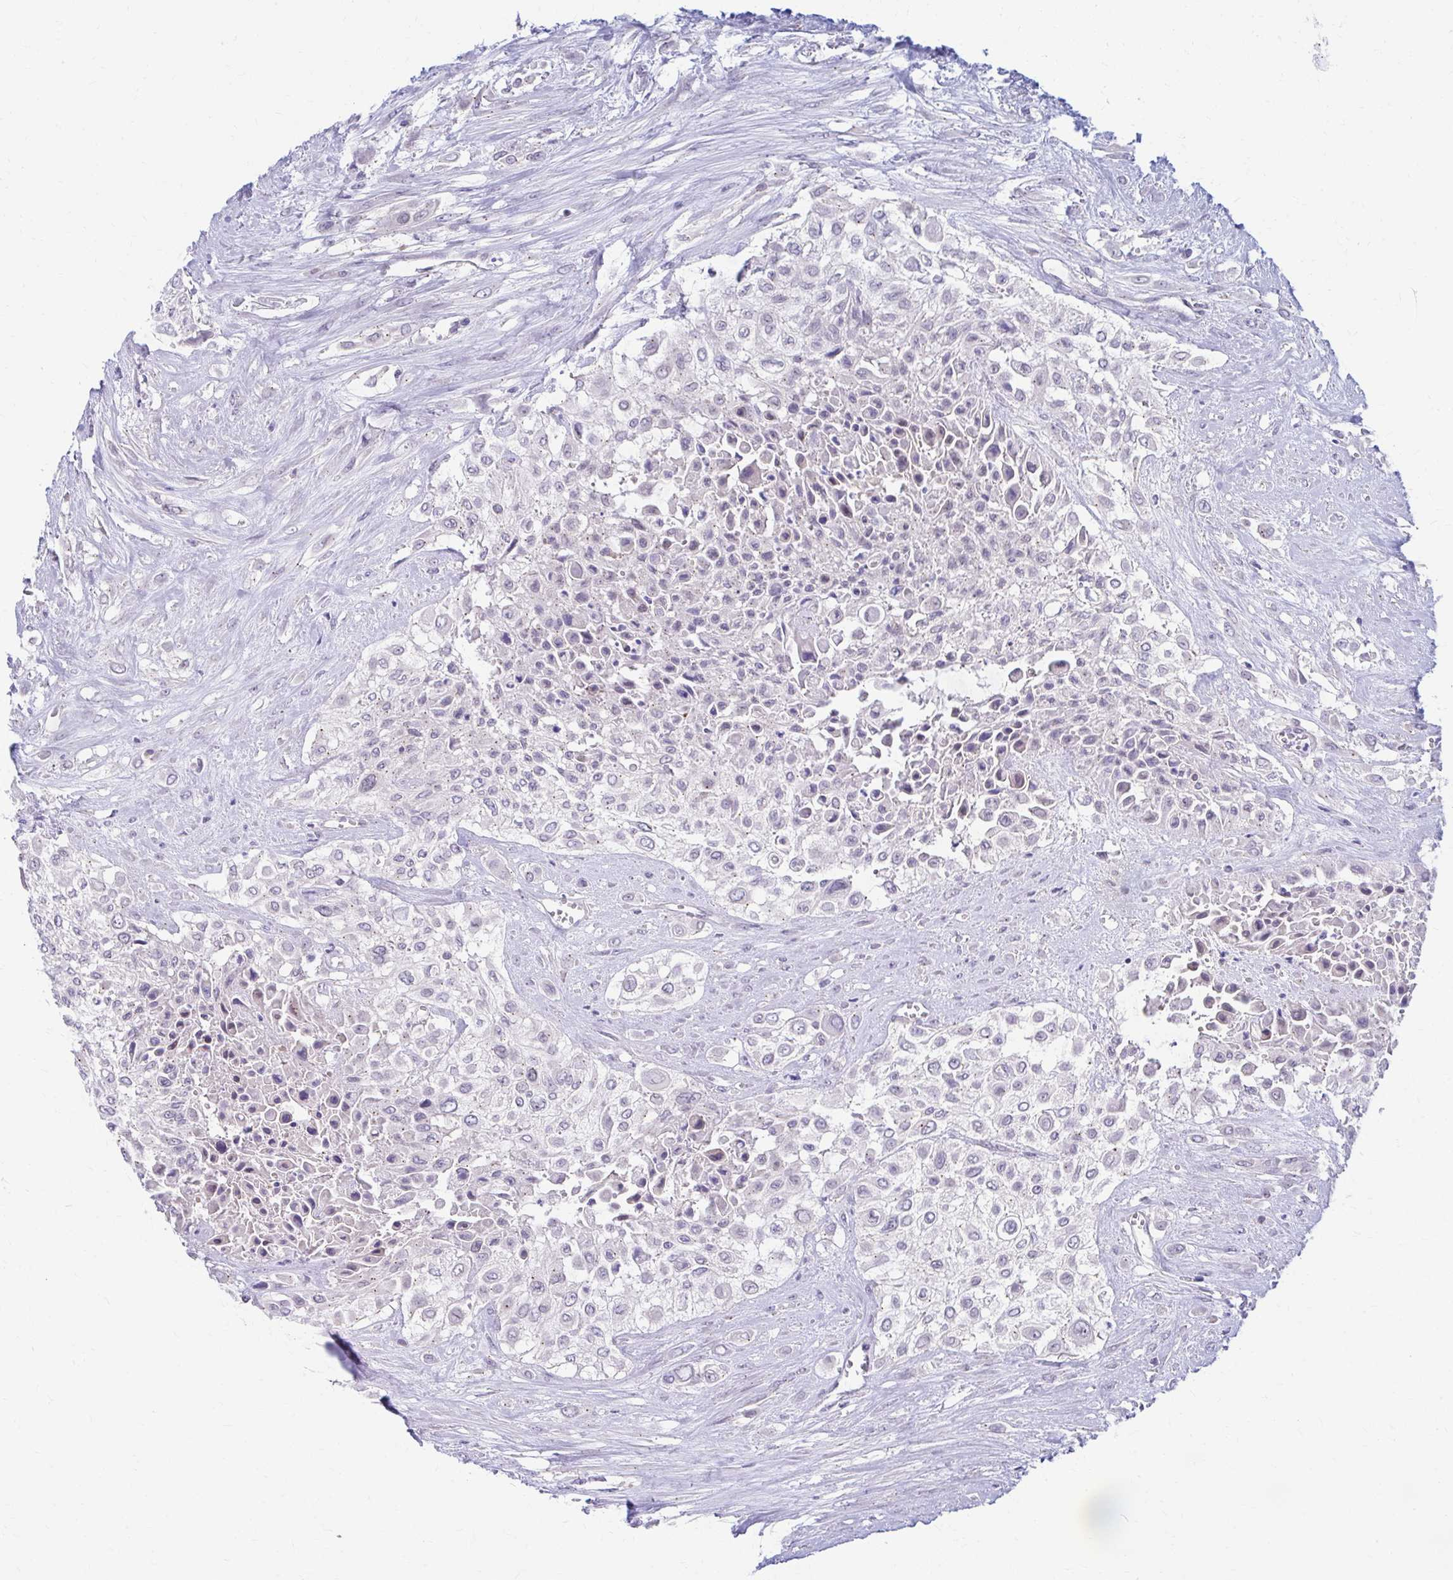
{"staining": {"intensity": "negative", "quantity": "none", "location": "none"}, "tissue": "urothelial cancer", "cell_type": "Tumor cells", "image_type": "cancer", "snomed": [{"axis": "morphology", "description": "Urothelial carcinoma, High grade"}, {"axis": "topography", "description": "Urinary bladder"}], "caption": "This is an immunohistochemistry (IHC) photomicrograph of urothelial carcinoma (high-grade). There is no expression in tumor cells.", "gene": "RADIL", "patient": {"sex": "male", "age": 57}}